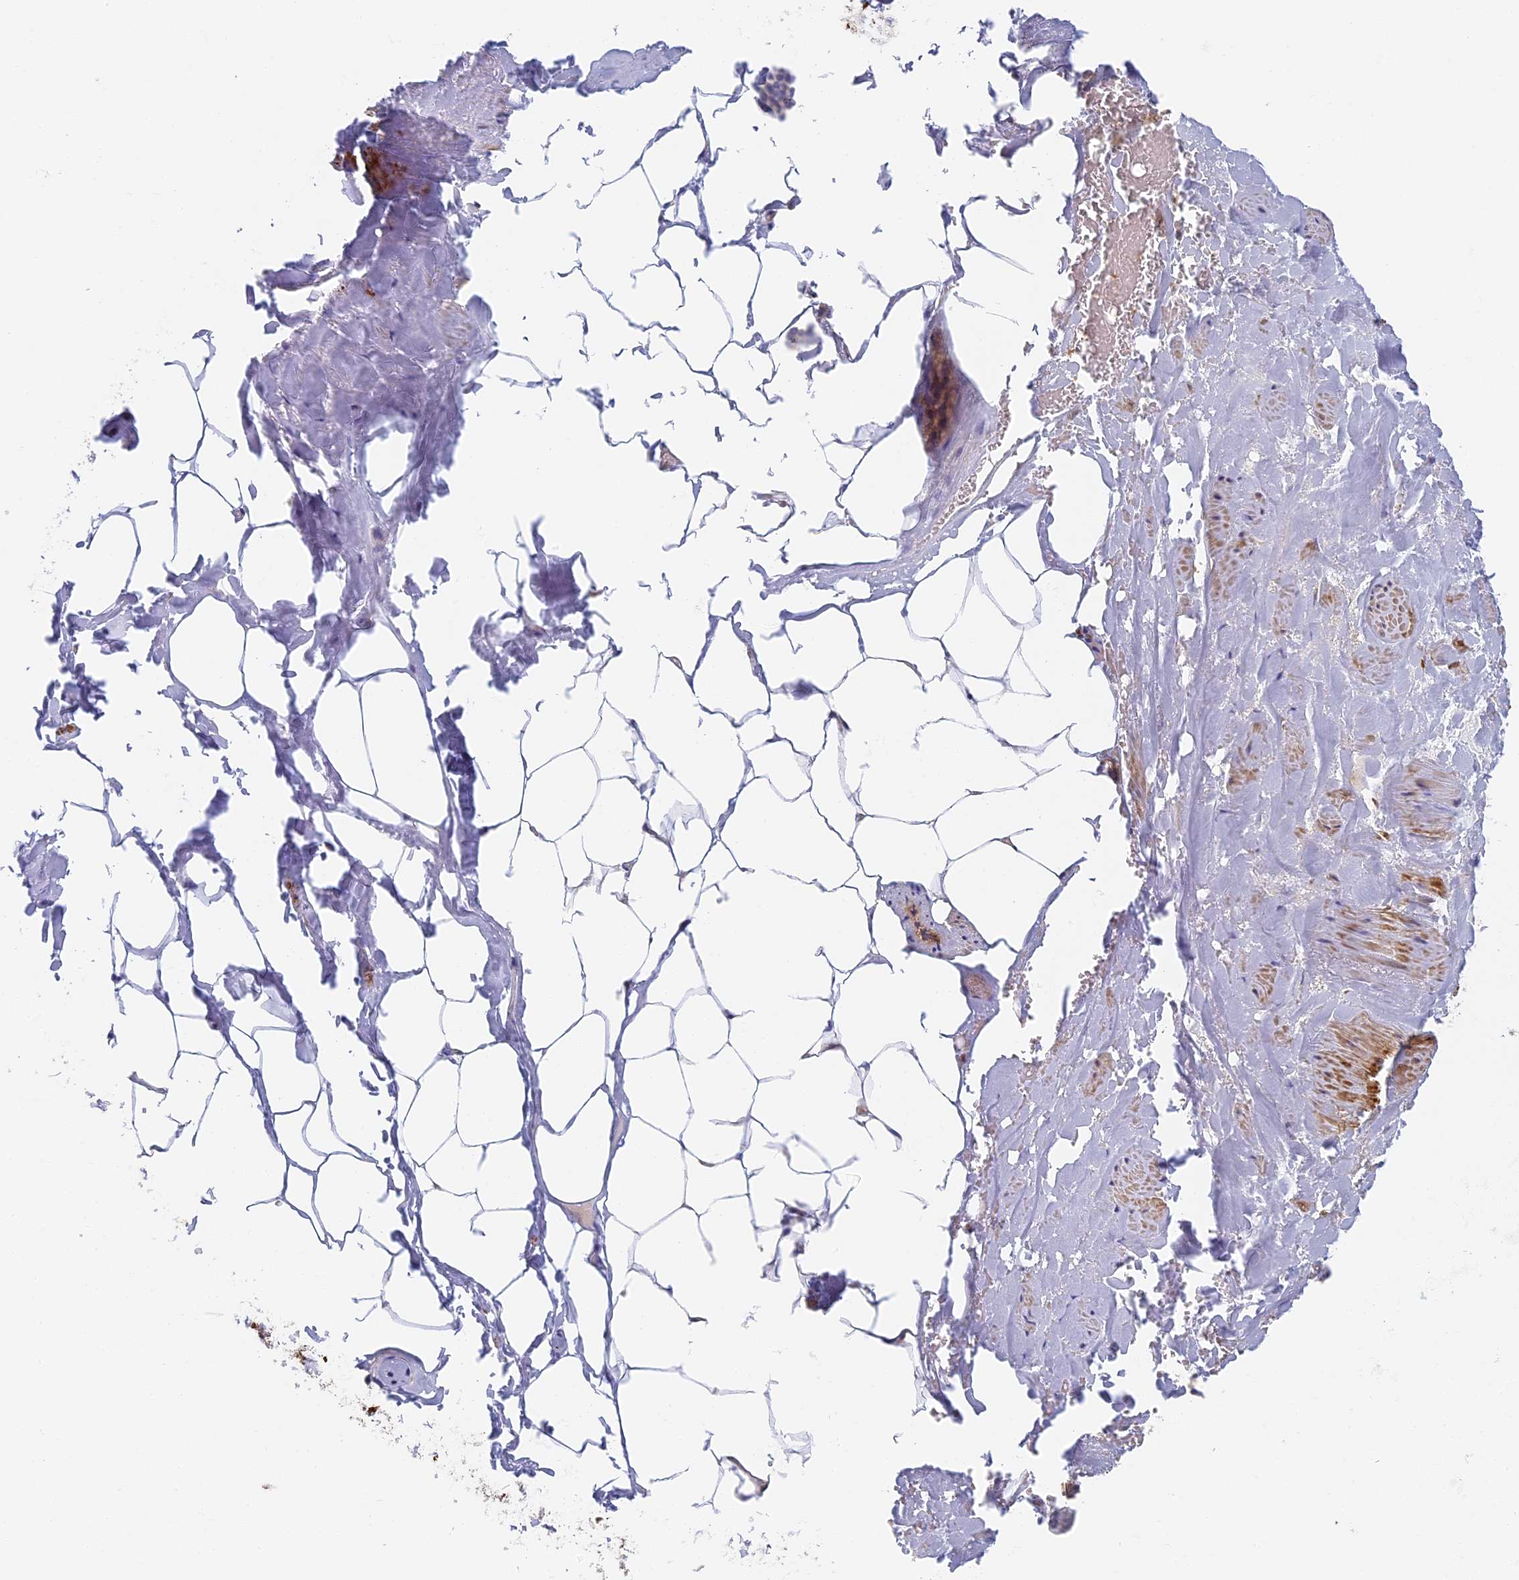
{"staining": {"intensity": "moderate", "quantity": "<25%", "location": "cytoplasmic/membranous"}, "tissue": "adipose tissue", "cell_type": "Adipocytes", "image_type": "normal", "snomed": [{"axis": "morphology", "description": "Normal tissue, NOS"}, {"axis": "morphology", "description": "Adenocarcinoma, Low grade"}, {"axis": "topography", "description": "Prostate"}, {"axis": "topography", "description": "Peripheral nerve tissue"}], "caption": "A low amount of moderate cytoplasmic/membranous expression is seen in approximately <25% of adipocytes in benign adipose tissue. (Brightfield microscopy of DAB IHC at high magnification).", "gene": "DDA1", "patient": {"sex": "male", "age": 63}}